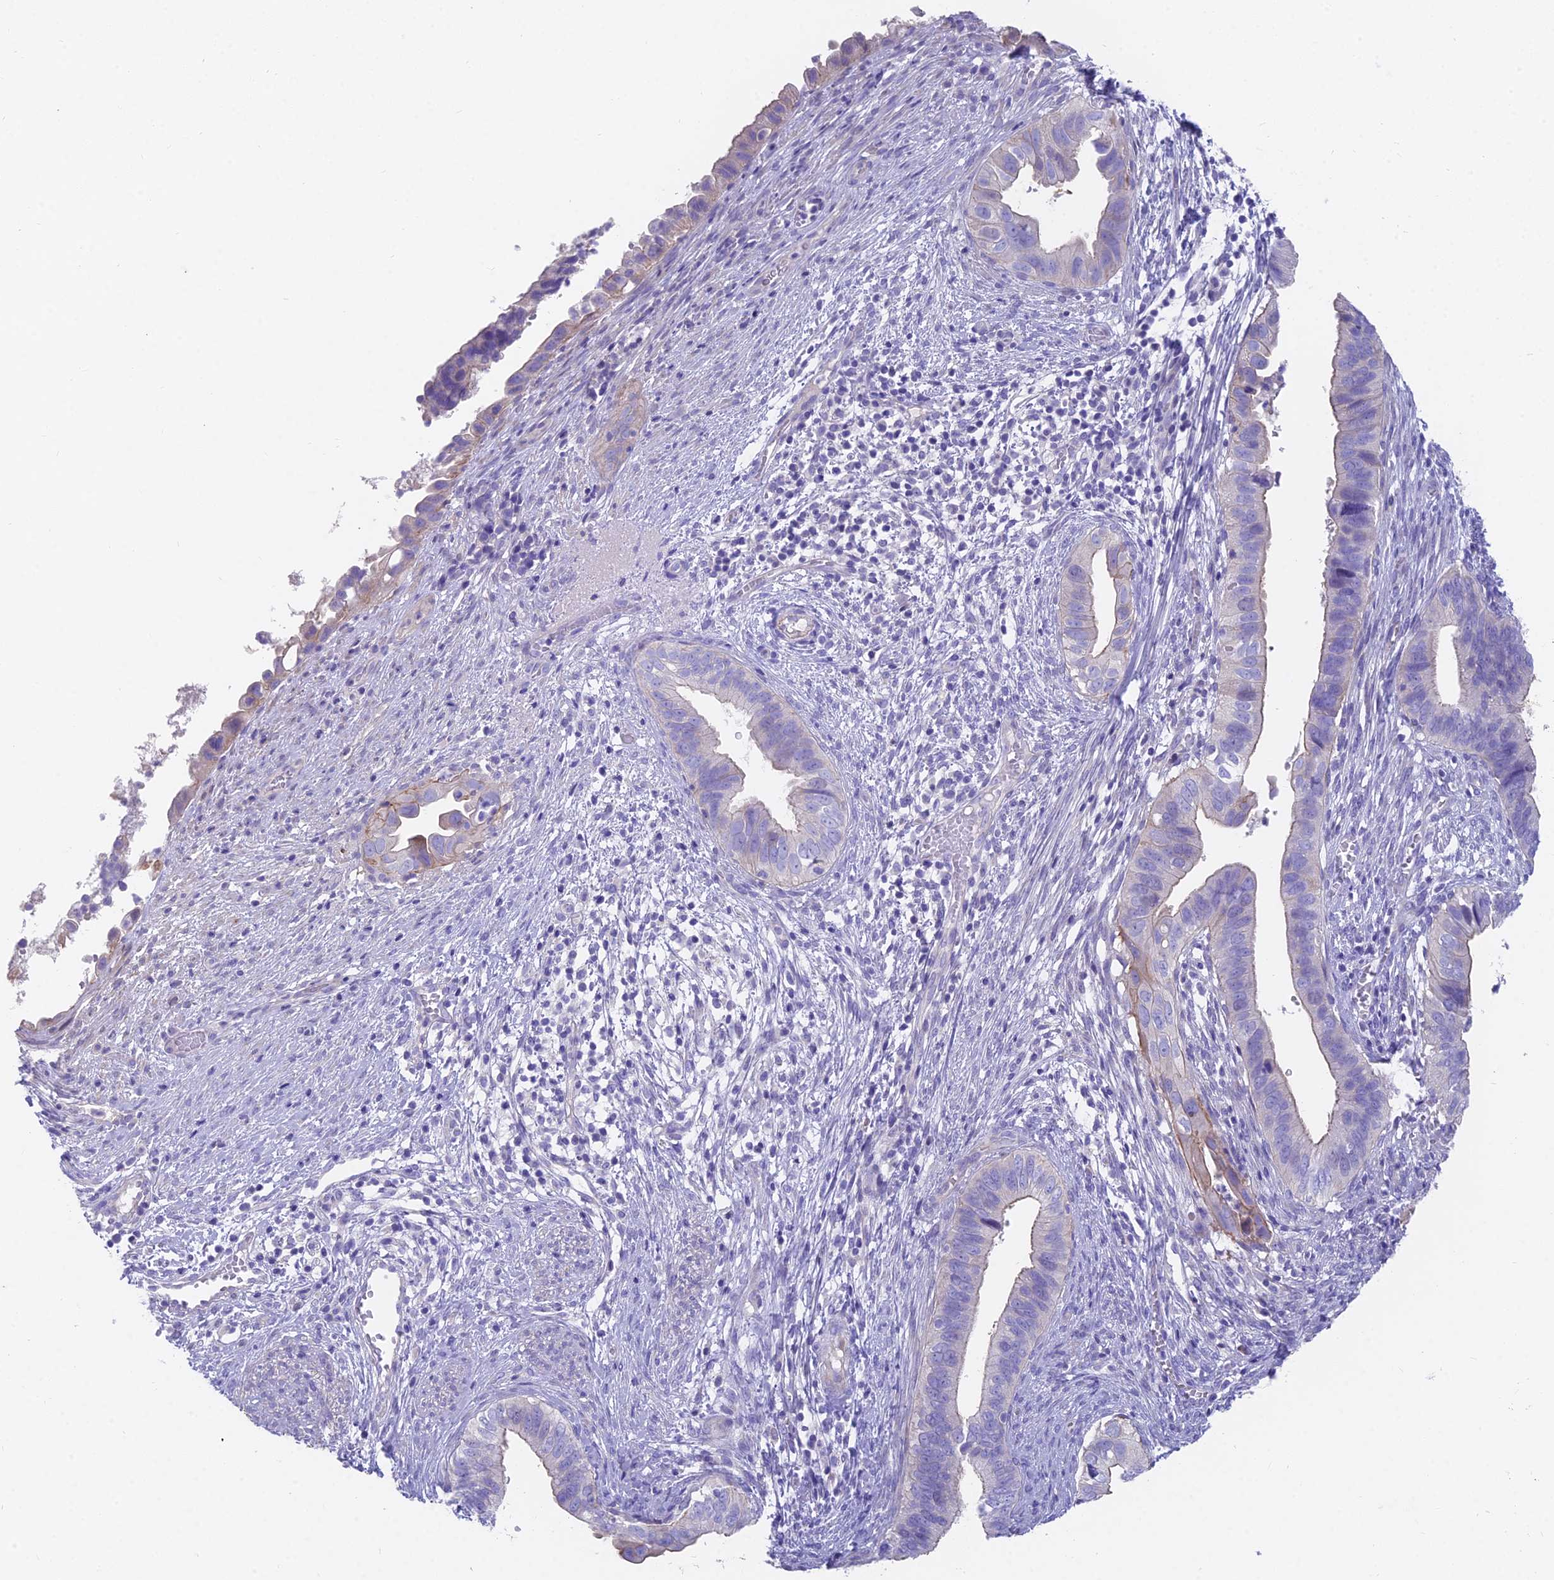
{"staining": {"intensity": "negative", "quantity": "none", "location": "none"}, "tissue": "cervical cancer", "cell_type": "Tumor cells", "image_type": "cancer", "snomed": [{"axis": "morphology", "description": "Adenocarcinoma, NOS"}, {"axis": "topography", "description": "Cervix"}], "caption": "High magnification brightfield microscopy of cervical adenocarcinoma stained with DAB (3,3'-diaminobenzidine) (brown) and counterstained with hematoxylin (blue): tumor cells show no significant staining. The staining is performed using DAB (3,3'-diaminobenzidine) brown chromogen with nuclei counter-stained in using hematoxylin.", "gene": "FAM168B", "patient": {"sex": "female", "age": 42}}